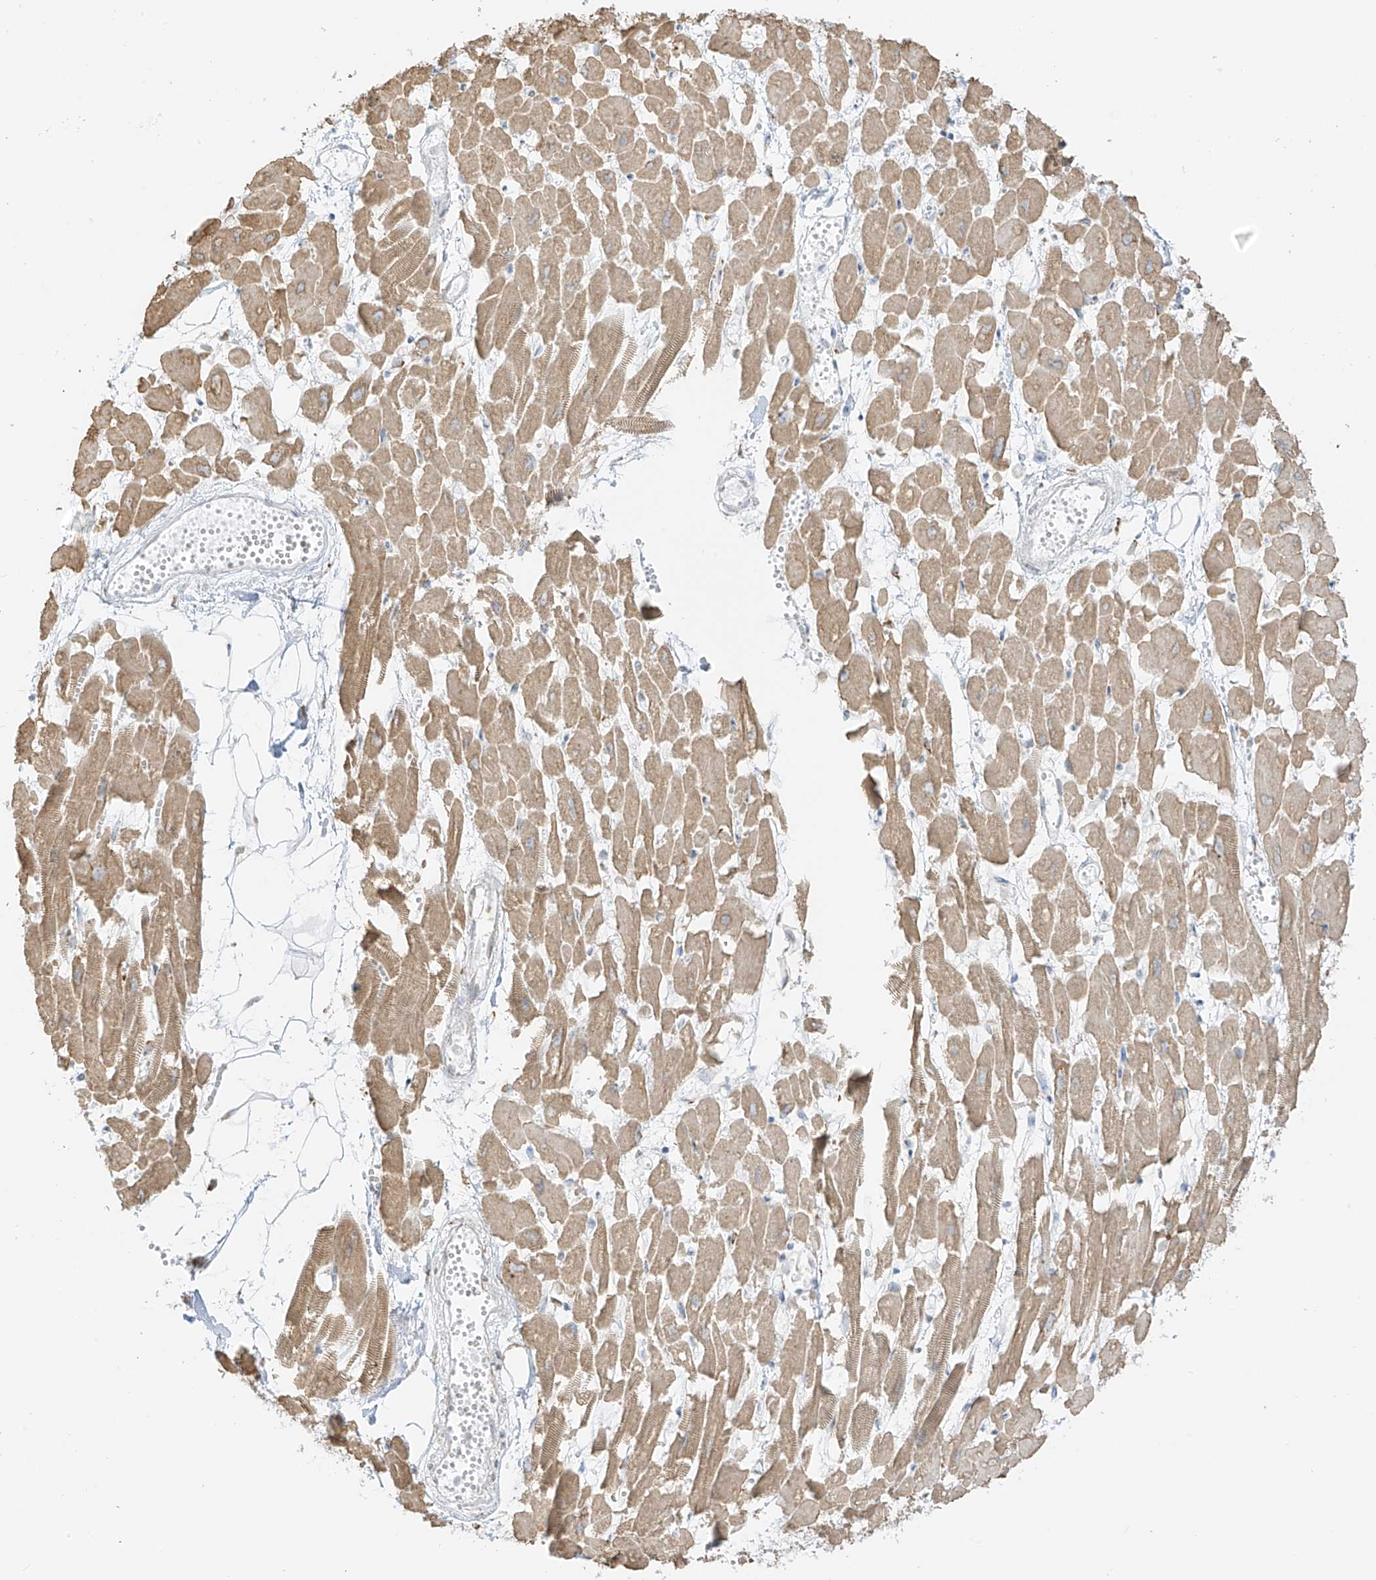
{"staining": {"intensity": "moderate", "quantity": ">75%", "location": "cytoplasmic/membranous"}, "tissue": "heart muscle", "cell_type": "Cardiomyocytes", "image_type": "normal", "snomed": [{"axis": "morphology", "description": "Normal tissue, NOS"}, {"axis": "topography", "description": "Heart"}], "caption": "DAB immunohistochemical staining of benign heart muscle shows moderate cytoplasmic/membranous protein positivity in about >75% of cardiomyocytes. Using DAB (3,3'-diaminobenzidine) (brown) and hematoxylin (blue) stains, captured at high magnification using brightfield microscopy.", "gene": "LRRC59", "patient": {"sex": "female", "age": 64}}